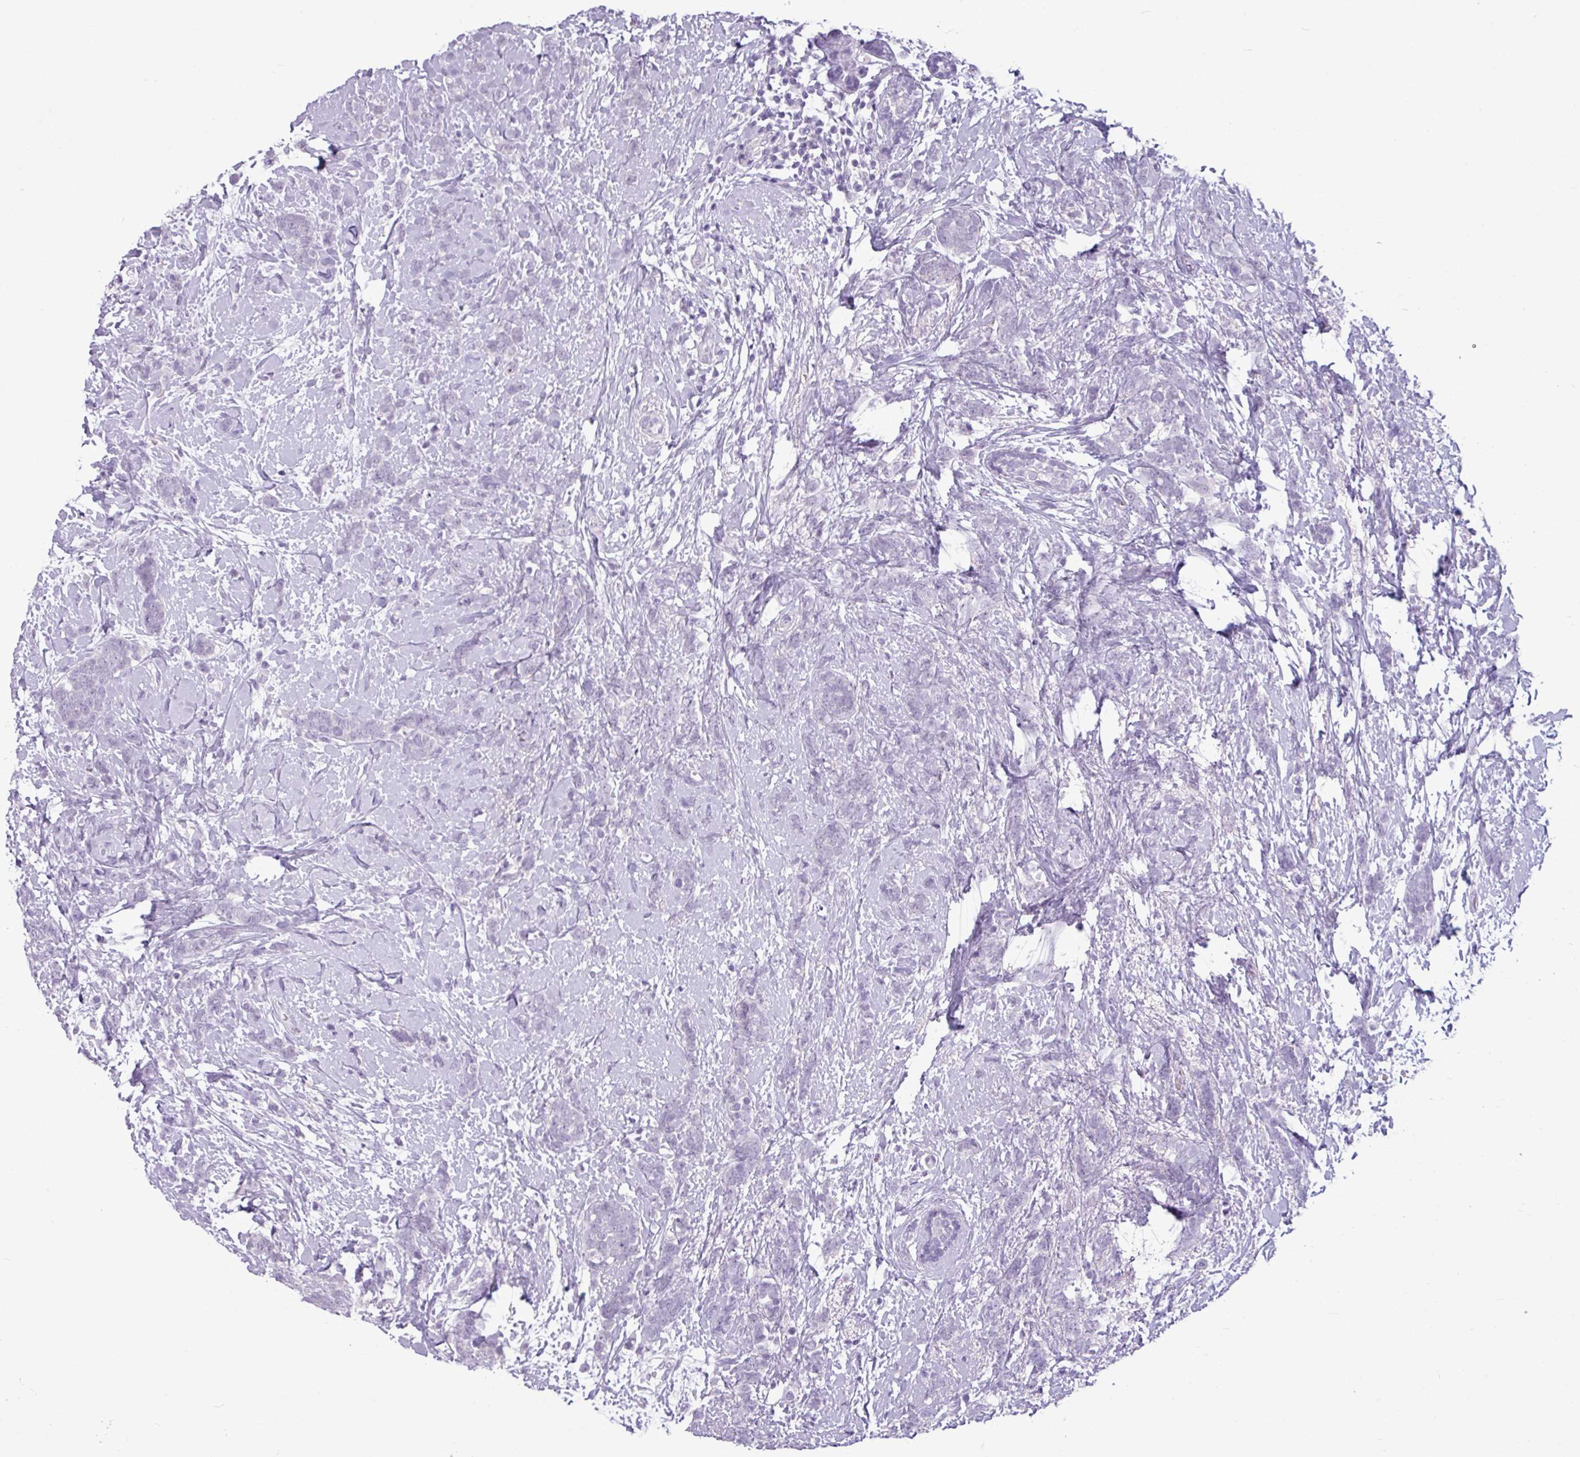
{"staining": {"intensity": "negative", "quantity": "none", "location": "none"}, "tissue": "breast cancer", "cell_type": "Tumor cells", "image_type": "cancer", "snomed": [{"axis": "morphology", "description": "Lobular carcinoma"}, {"axis": "topography", "description": "Breast"}], "caption": "A high-resolution photomicrograph shows IHC staining of breast cancer (lobular carcinoma), which reveals no significant staining in tumor cells.", "gene": "AMY2A", "patient": {"sex": "female", "age": 58}}